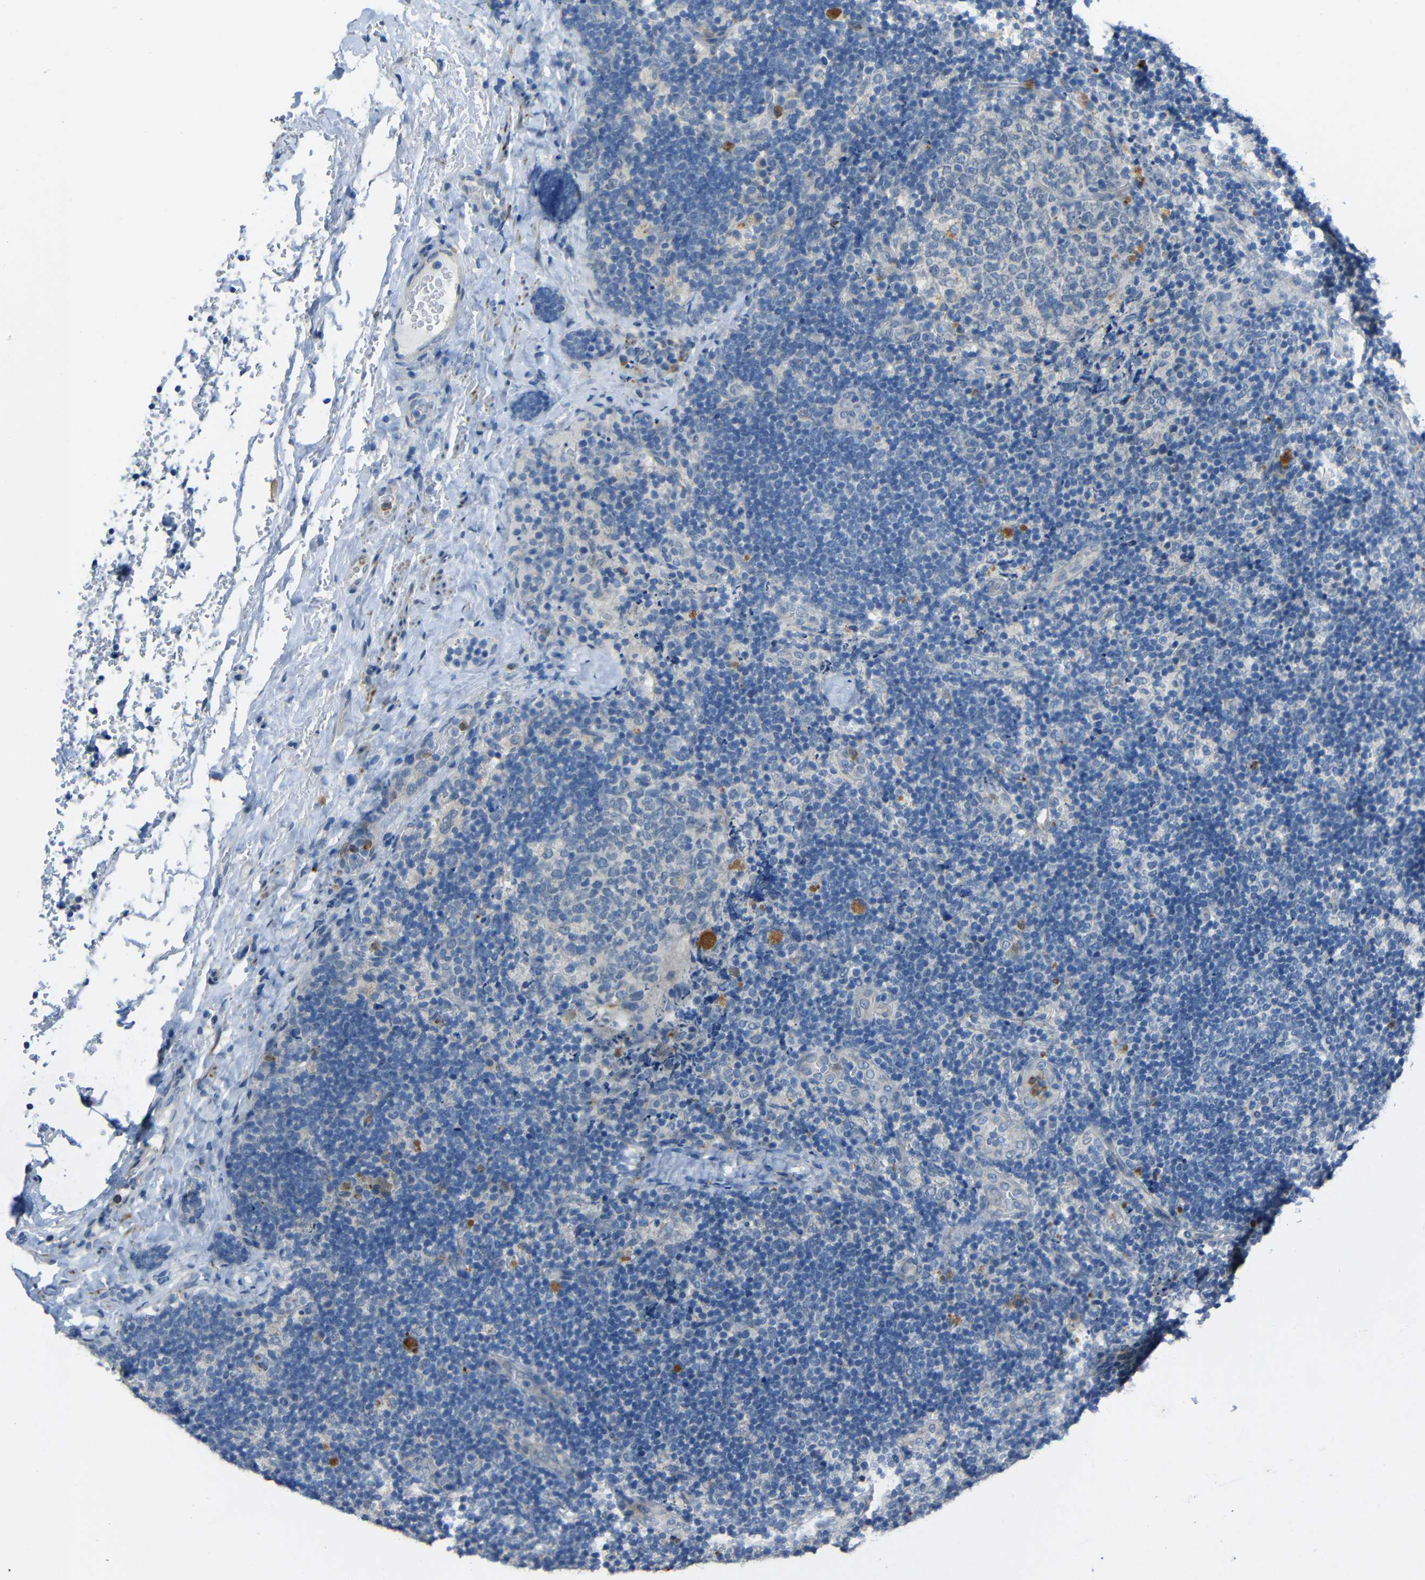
{"staining": {"intensity": "negative", "quantity": "none", "location": "none"}, "tissue": "lymph node", "cell_type": "Germinal center cells", "image_type": "normal", "snomed": [{"axis": "morphology", "description": "Normal tissue, NOS"}, {"axis": "topography", "description": "Lymph node"}], "caption": "Human lymph node stained for a protein using immunohistochemistry reveals no expression in germinal center cells.", "gene": "STBD1", "patient": {"sex": "female", "age": 53}}